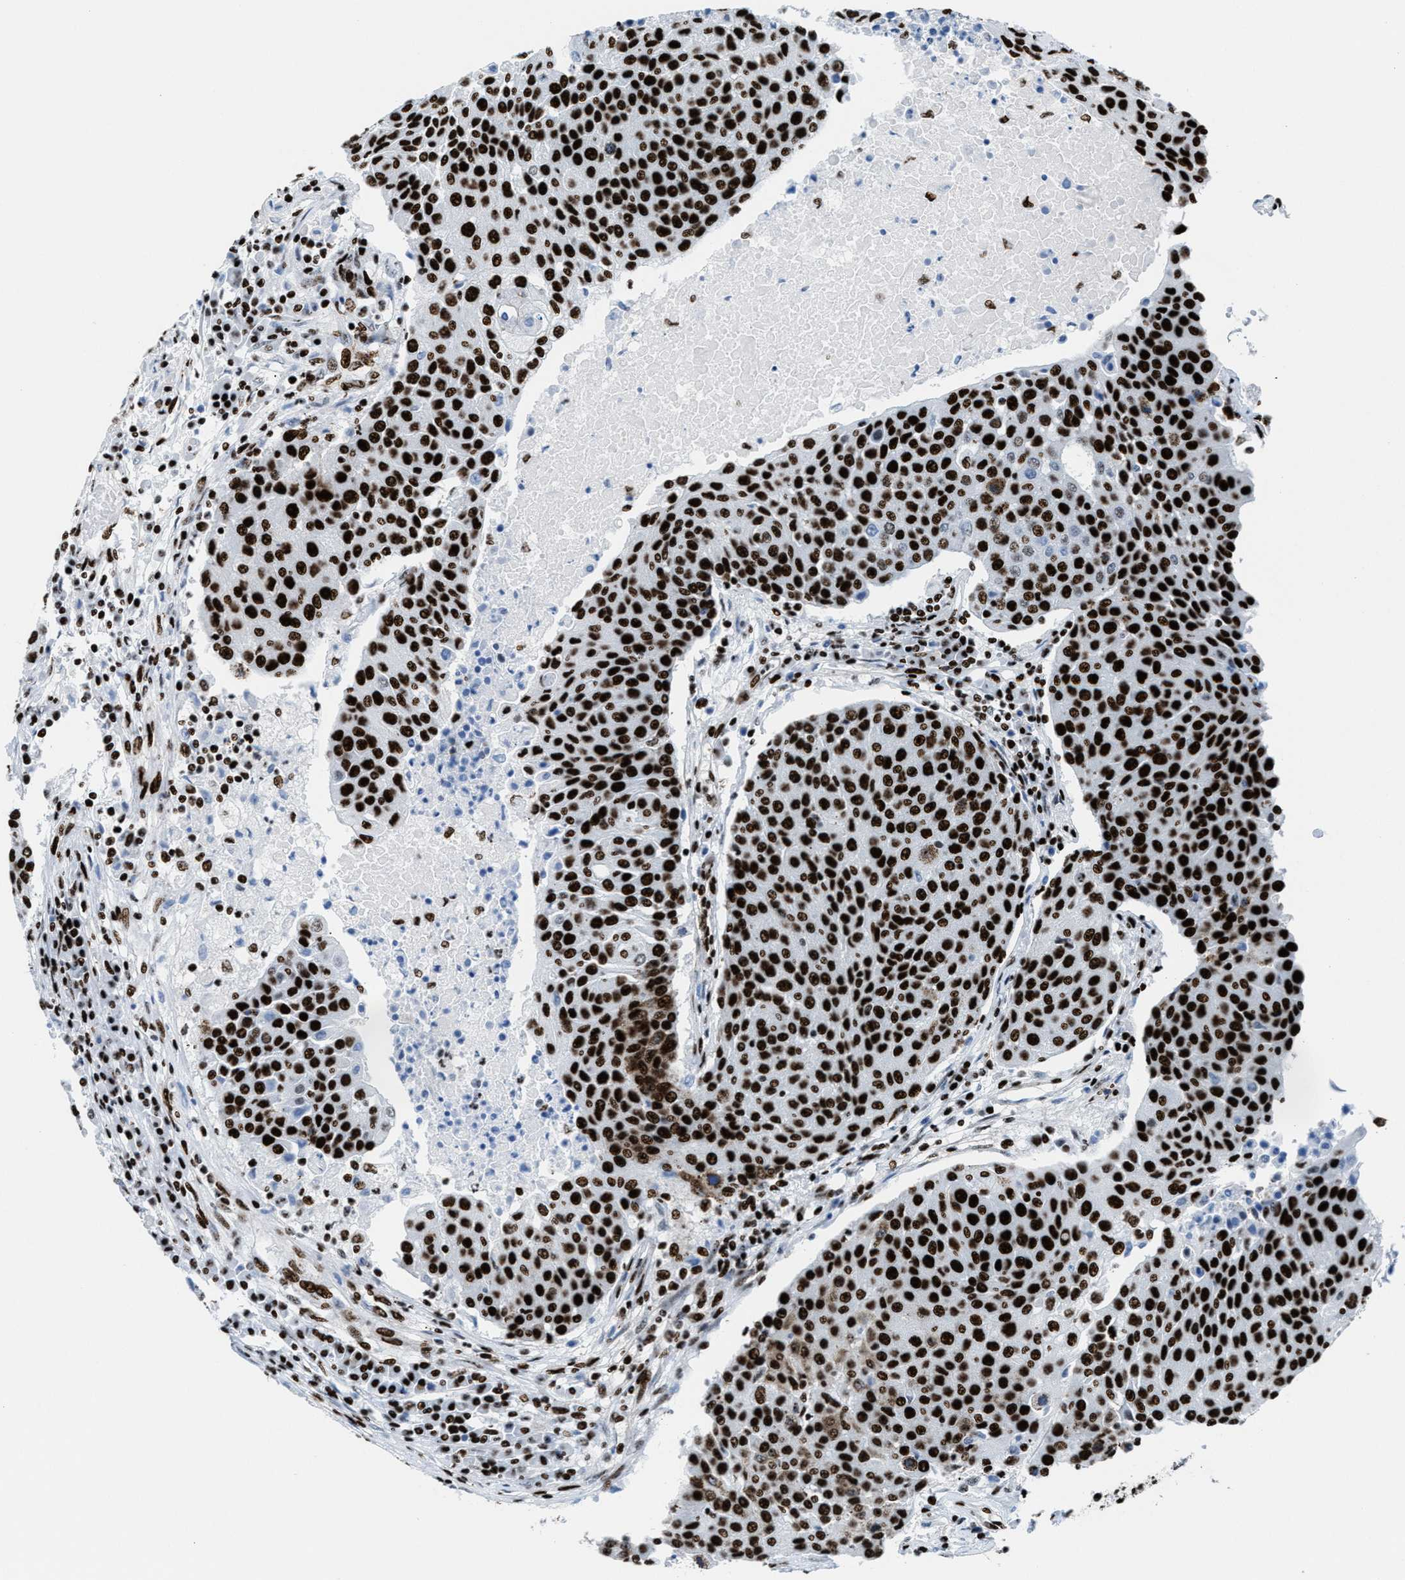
{"staining": {"intensity": "strong", "quantity": ">75%", "location": "nuclear"}, "tissue": "urothelial cancer", "cell_type": "Tumor cells", "image_type": "cancer", "snomed": [{"axis": "morphology", "description": "Urothelial carcinoma, High grade"}, {"axis": "topography", "description": "Urinary bladder"}], "caption": "Immunohistochemical staining of human urothelial carcinoma (high-grade) displays strong nuclear protein staining in approximately >75% of tumor cells.", "gene": "NONO", "patient": {"sex": "female", "age": 85}}